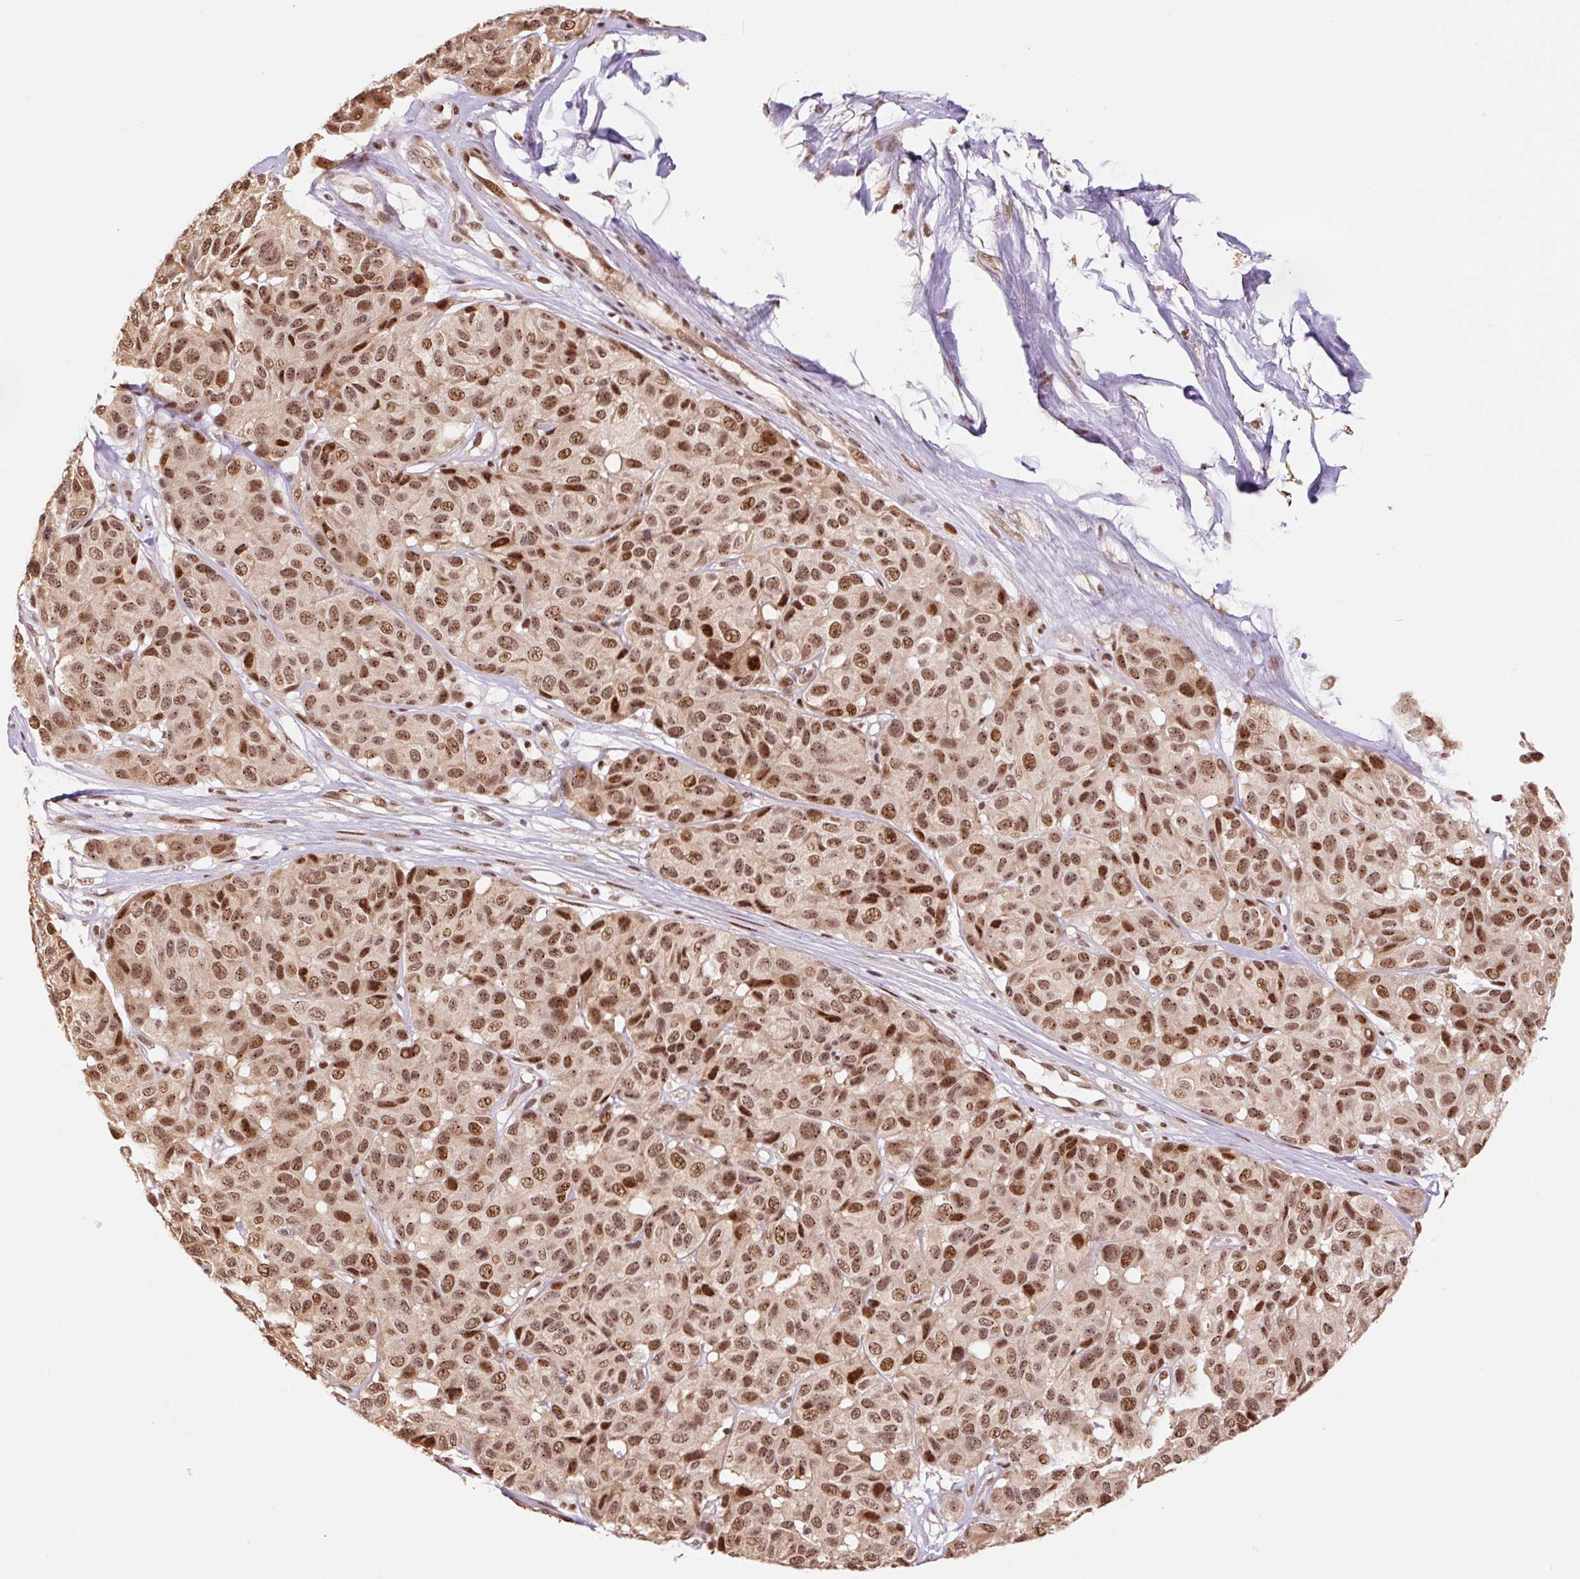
{"staining": {"intensity": "moderate", "quantity": ">75%", "location": "nuclear"}, "tissue": "melanoma", "cell_type": "Tumor cells", "image_type": "cancer", "snomed": [{"axis": "morphology", "description": "Malignant melanoma, NOS"}, {"axis": "topography", "description": "Skin"}], "caption": "Immunohistochemistry (IHC) of melanoma shows medium levels of moderate nuclear expression in about >75% of tumor cells. (brown staining indicates protein expression, while blue staining denotes nuclei).", "gene": "INTS8", "patient": {"sex": "female", "age": 66}}